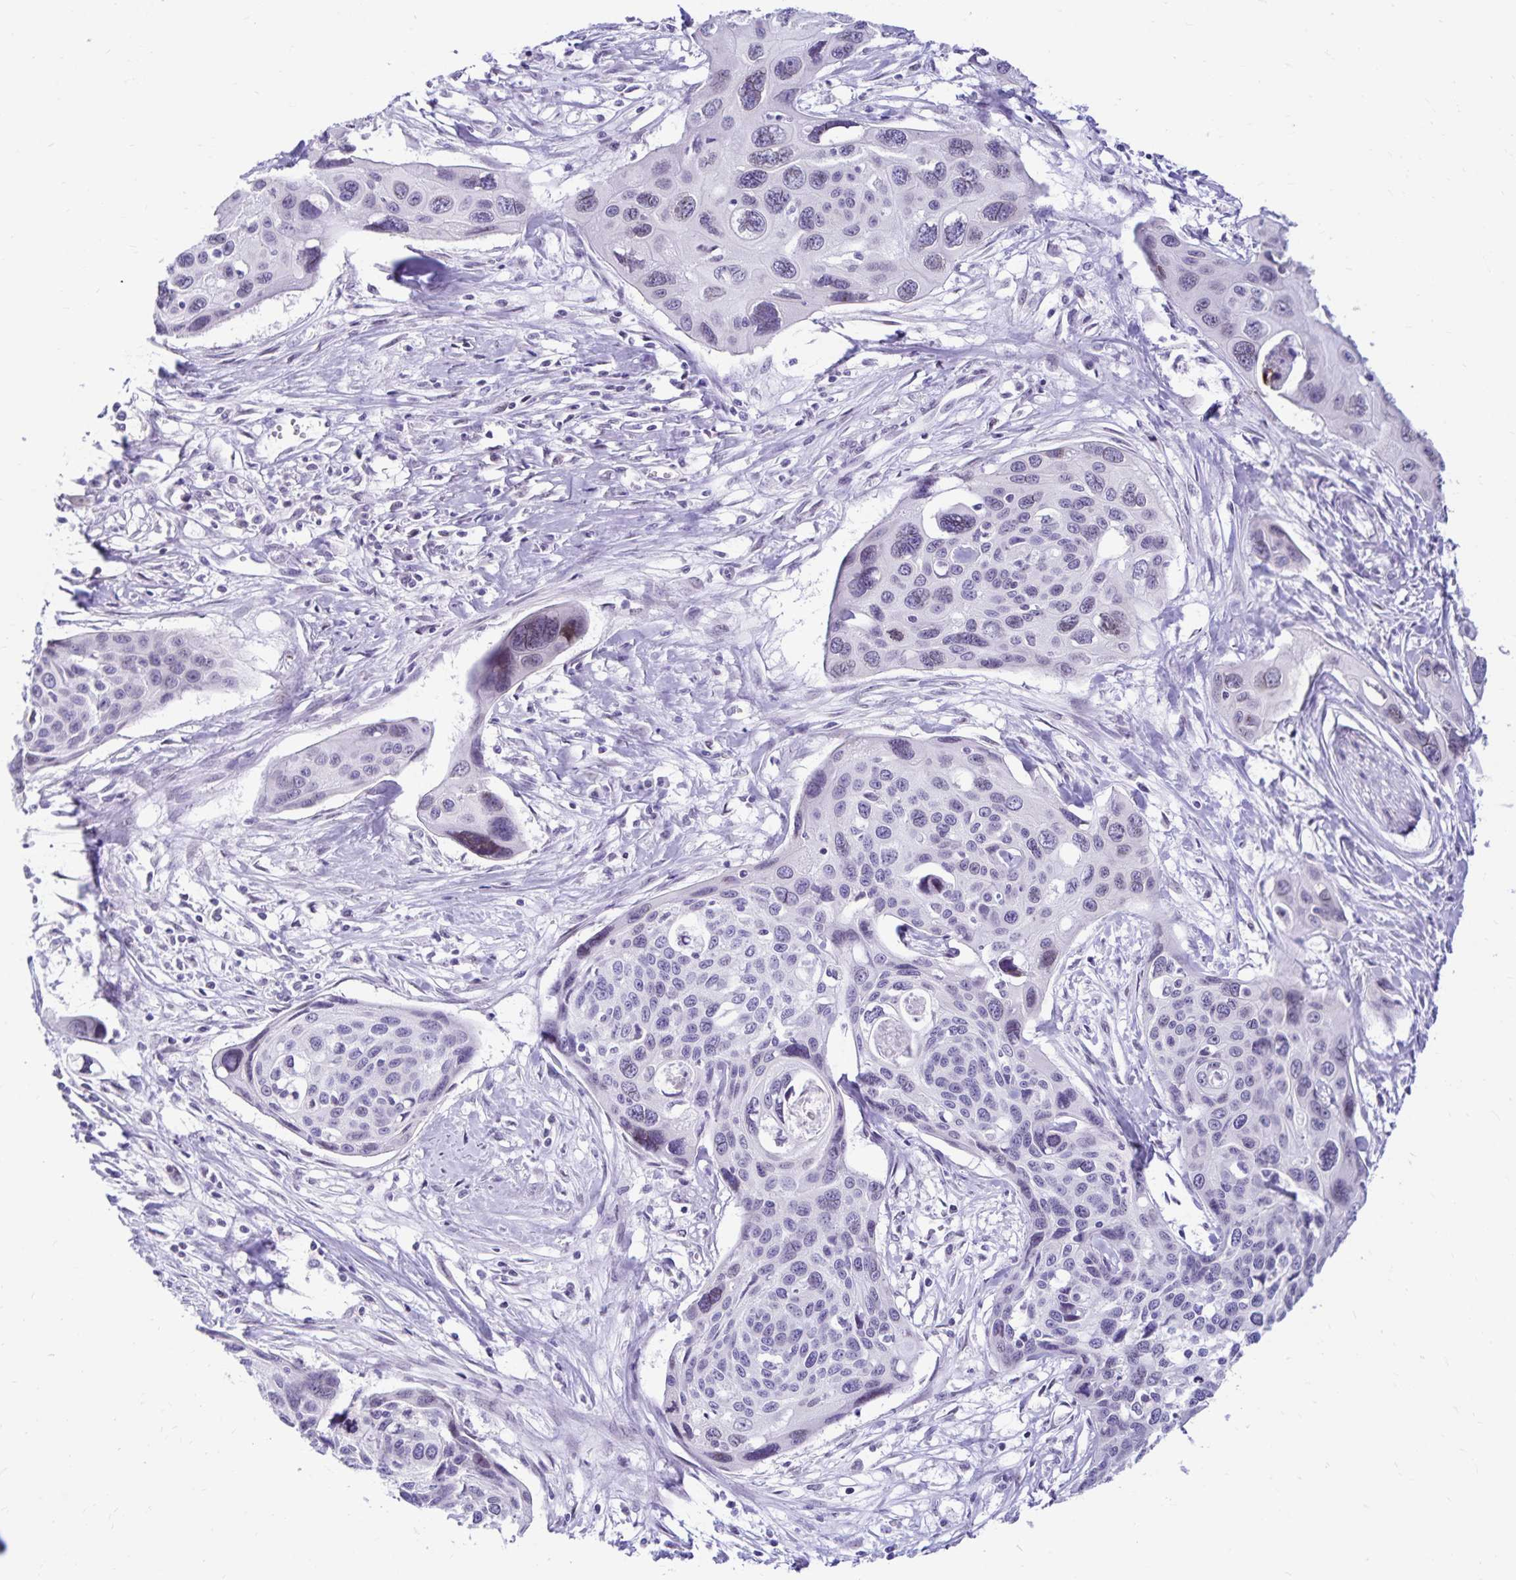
{"staining": {"intensity": "negative", "quantity": "none", "location": "none"}, "tissue": "cervical cancer", "cell_type": "Tumor cells", "image_type": "cancer", "snomed": [{"axis": "morphology", "description": "Squamous cell carcinoma, NOS"}, {"axis": "topography", "description": "Cervix"}], "caption": "IHC histopathology image of human cervical cancer stained for a protein (brown), which shows no expression in tumor cells.", "gene": "FAM166C", "patient": {"sex": "female", "age": 31}}